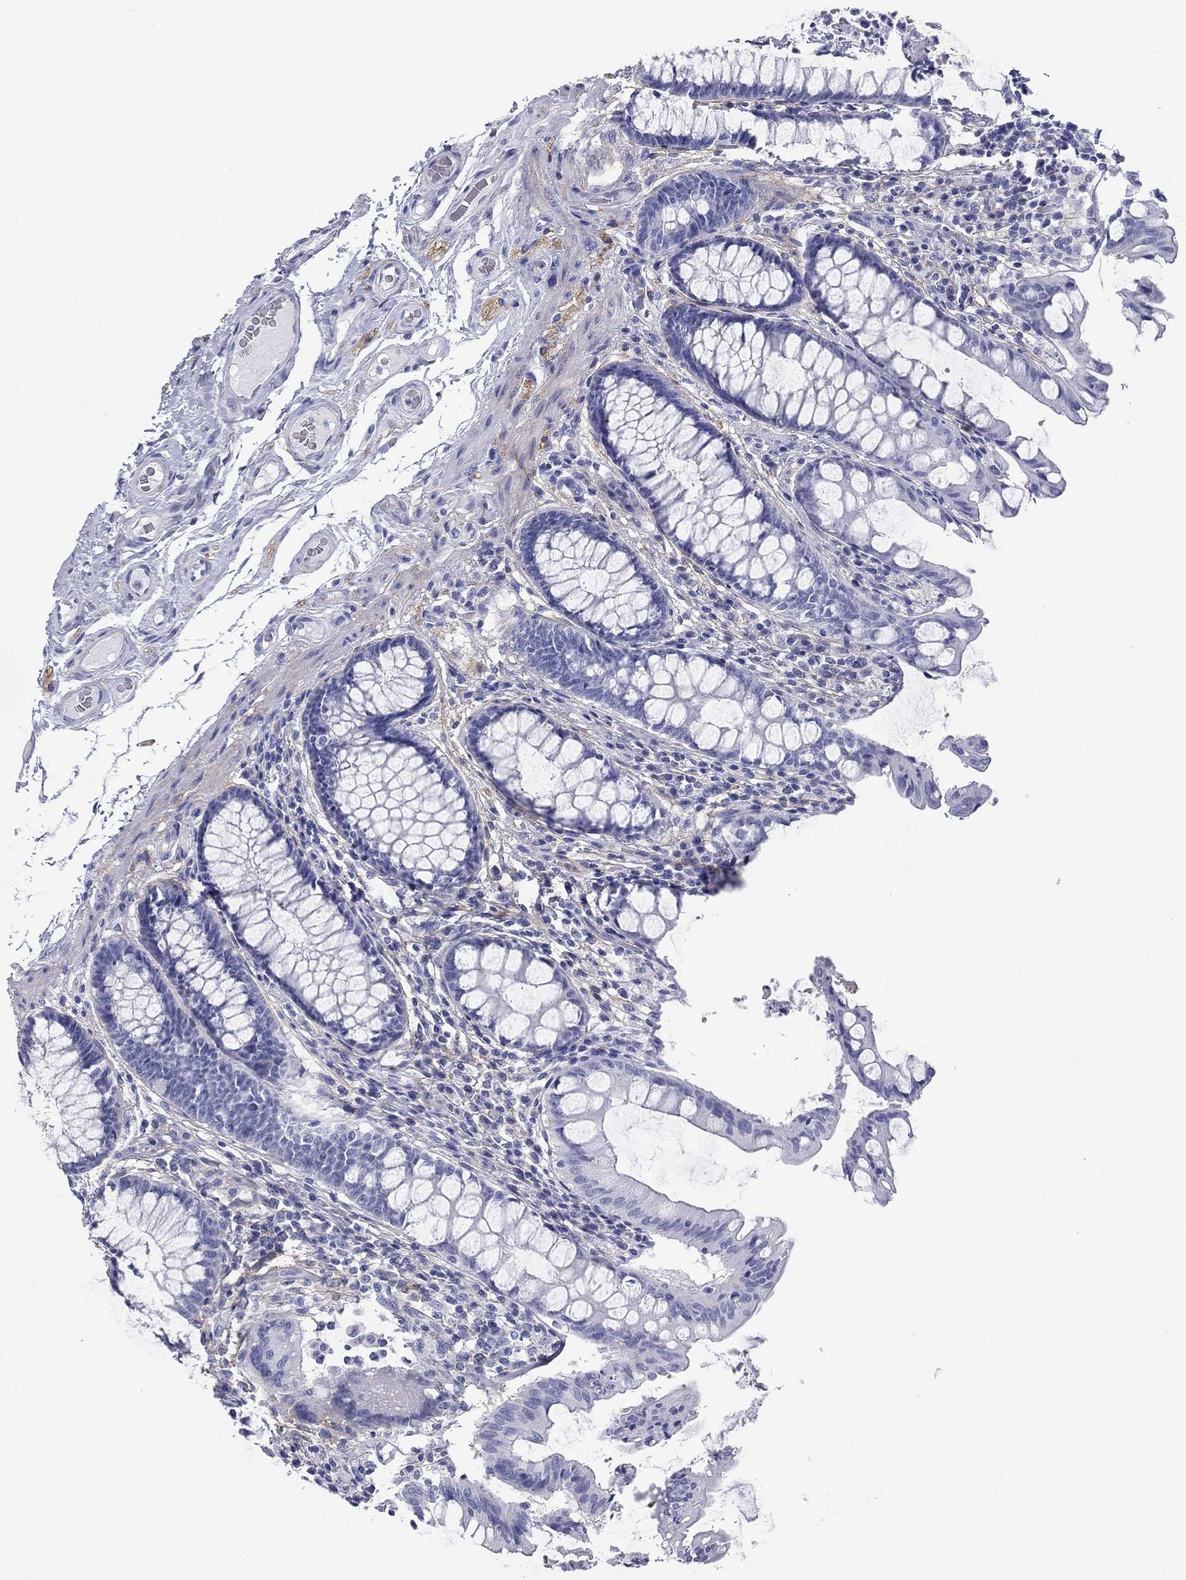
{"staining": {"intensity": "negative", "quantity": "none", "location": "none"}, "tissue": "colon", "cell_type": "Endothelial cells", "image_type": "normal", "snomed": [{"axis": "morphology", "description": "Normal tissue, NOS"}, {"axis": "topography", "description": "Colon"}], "caption": "IHC image of benign colon: human colon stained with DAB (3,3'-diaminobenzidine) demonstrates no significant protein staining in endothelial cells.", "gene": "GPC1", "patient": {"sex": "female", "age": 65}}